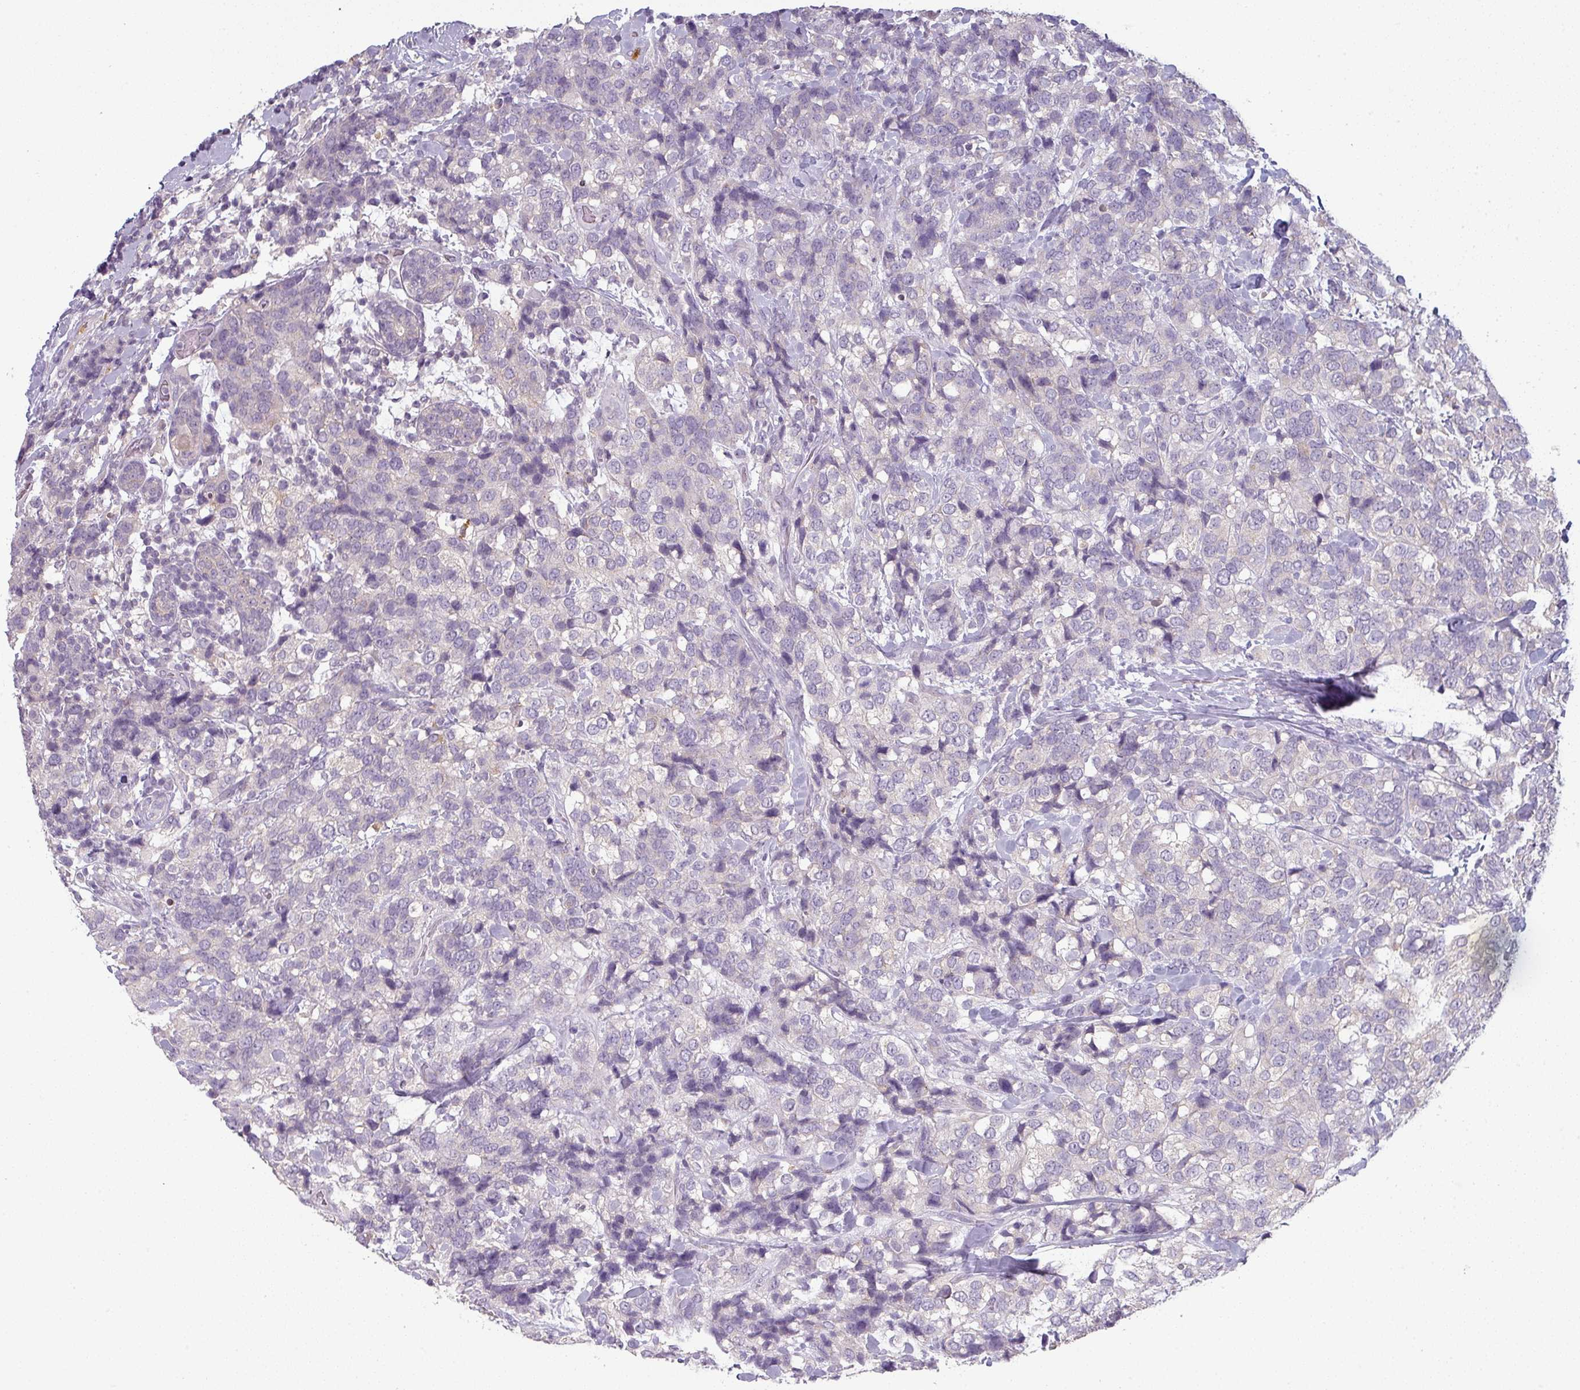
{"staining": {"intensity": "negative", "quantity": "none", "location": "none"}, "tissue": "breast cancer", "cell_type": "Tumor cells", "image_type": "cancer", "snomed": [{"axis": "morphology", "description": "Lobular carcinoma"}, {"axis": "topography", "description": "Breast"}], "caption": "Tumor cells are negative for protein expression in human breast lobular carcinoma.", "gene": "MAGEC3", "patient": {"sex": "female", "age": 59}}